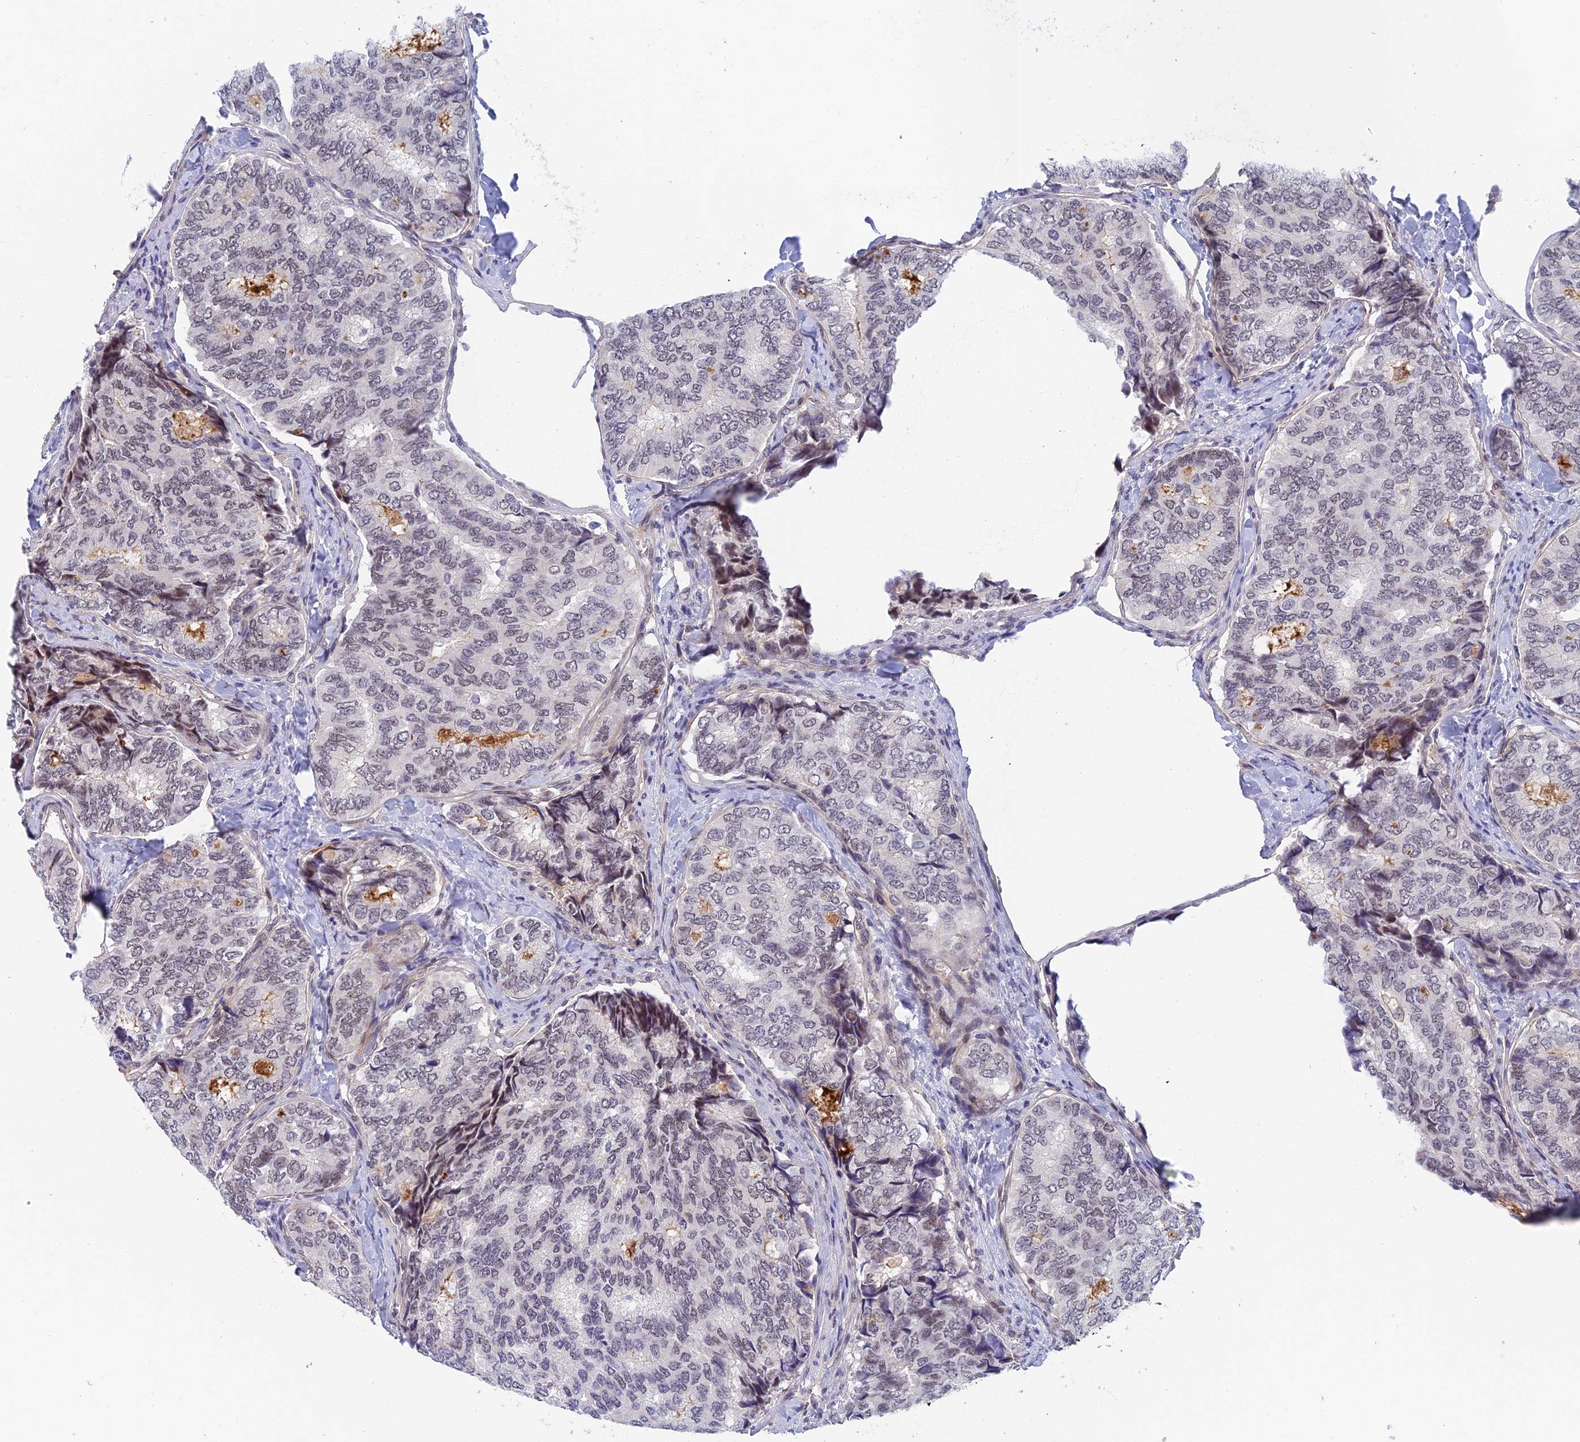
{"staining": {"intensity": "moderate", "quantity": "<25%", "location": "cytoplasmic/membranous"}, "tissue": "thyroid cancer", "cell_type": "Tumor cells", "image_type": "cancer", "snomed": [{"axis": "morphology", "description": "Papillary adenocarcinoma, NOS"}, {"axis": "topography", "description": "Thyroid gland"}], "caption": "Thyroid cancer stained for a protein (brown) reveals moderate cytoplasmic/membranous positive staining in approximately <25% of tumor cells.", "gene": "NSMCE1", "patient": {"sex": "female", "age": 35}}